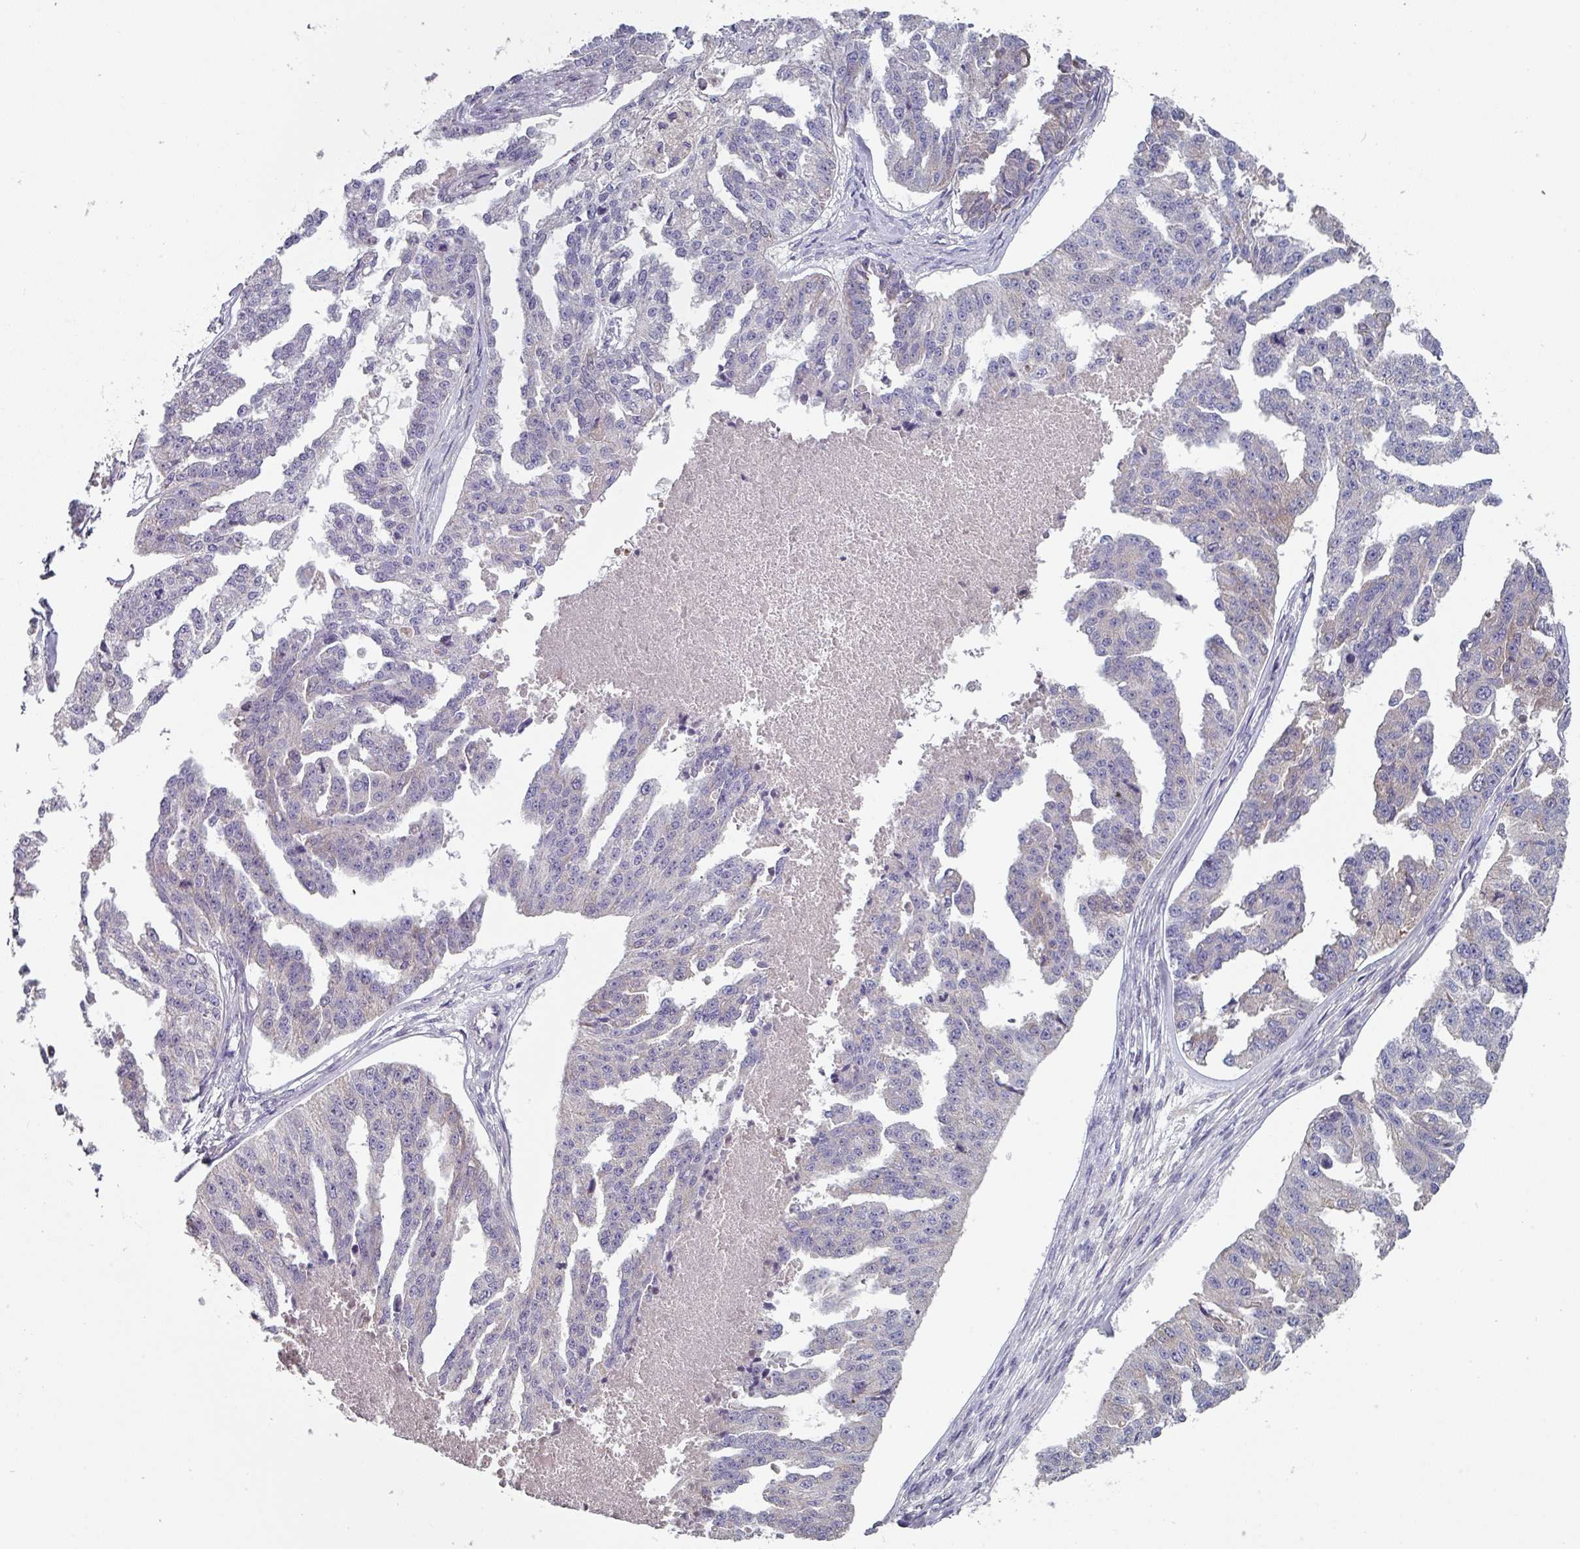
{"staining": {"intensity": "negative", "quantity": "none", "location": "none"}, "tissue": "ovarian cancer", "cell_type": "Tumor cells", "image_type": "cancer", "snomed": [{"axis": "morphology", "description": "Cystadenocarcinoma, serous, NOS"}, {"axis": "topography", "description": "Ovary"}], "caption": "The immunohistochemistry (IHC) photomicrograph has no significant staining in tumor cells of ovarian cancer tissue.", "gene": "PRAMEF8", "patient": {"sex": "female", "age": 58}}